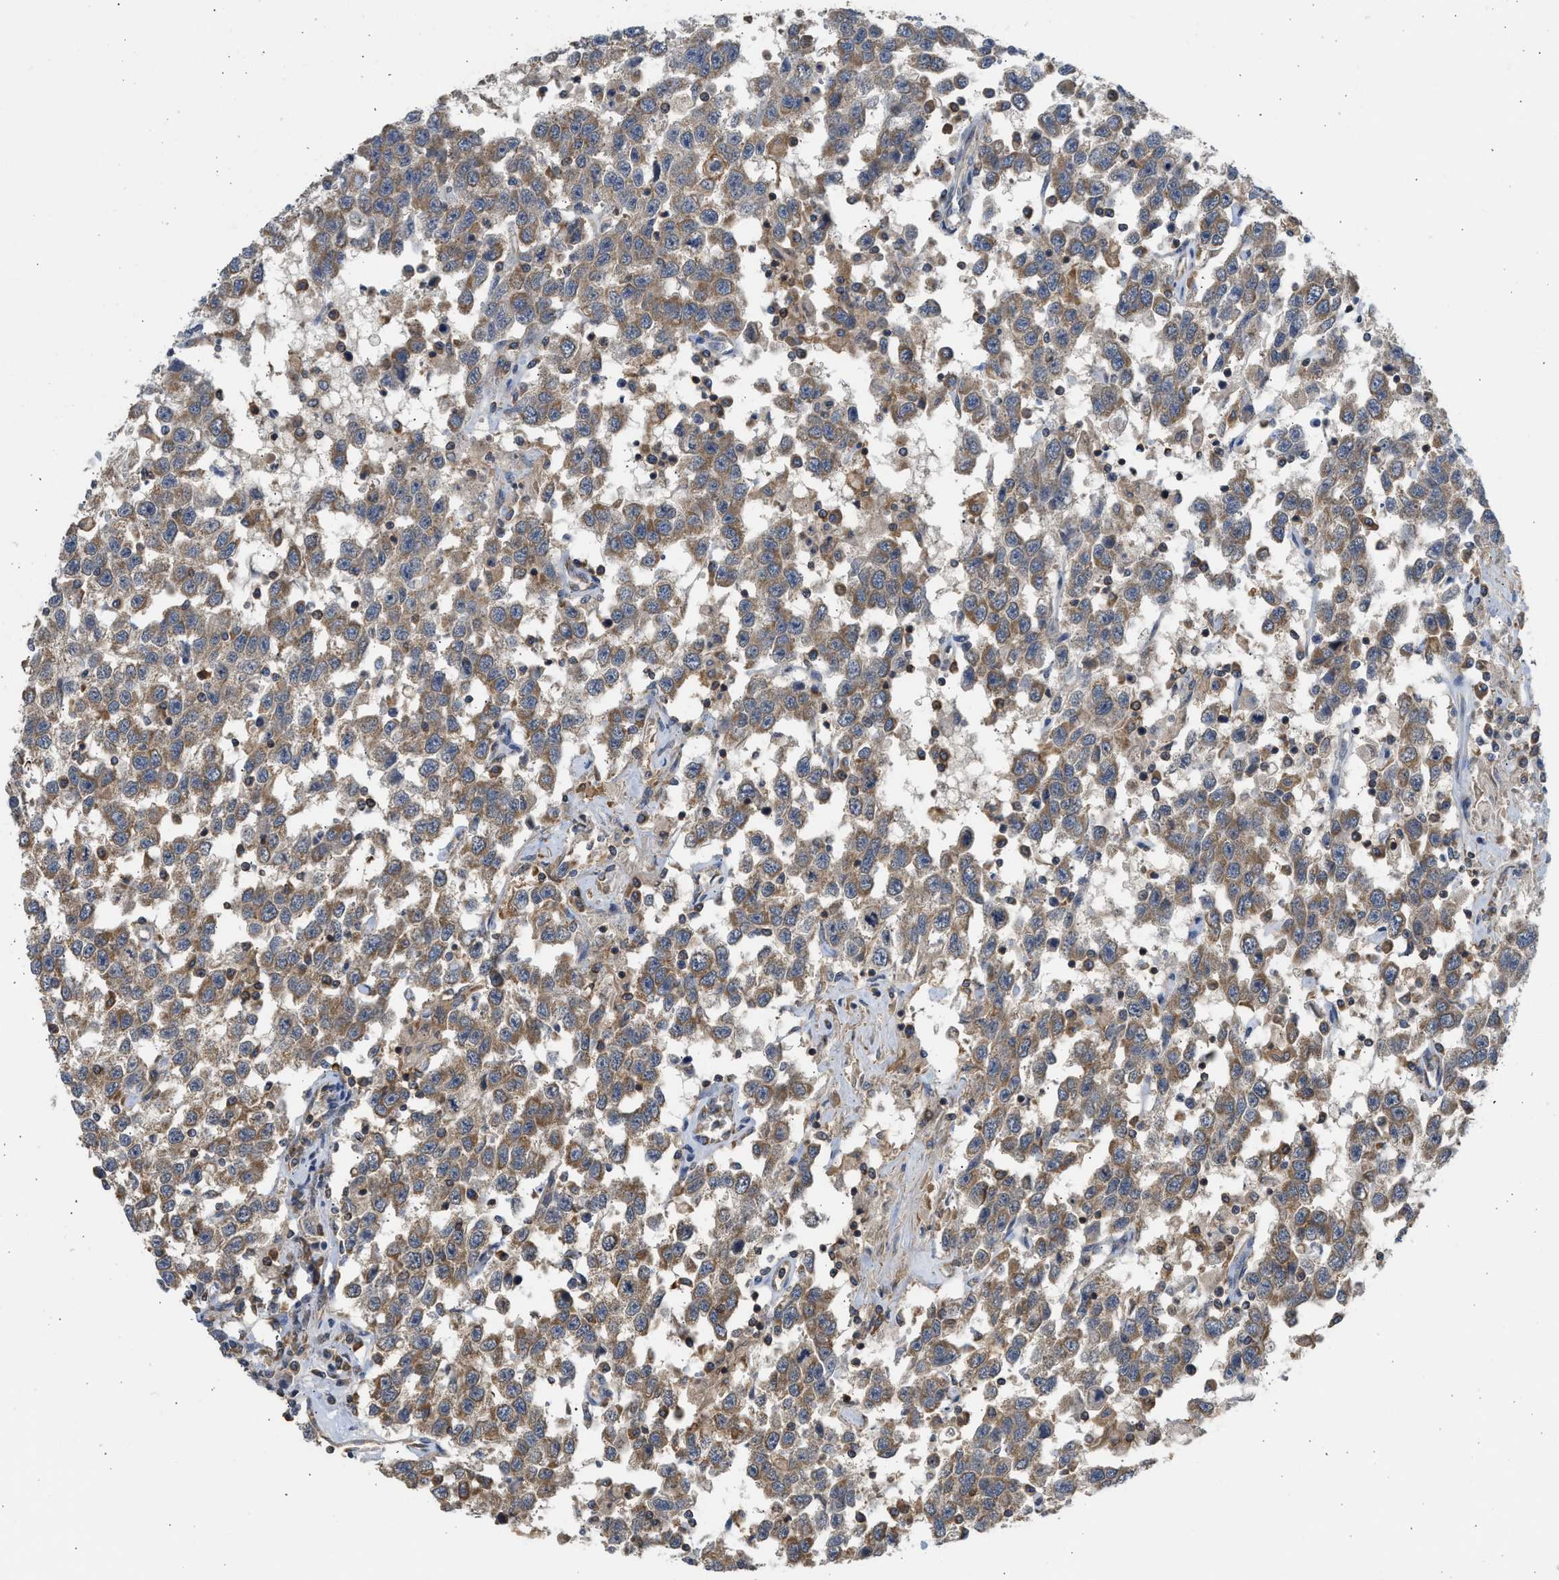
{"staining": {"intensity": "moderate", "quantity": ">75%", "location": "cytoplasmic/membranous"}, "tissue": "testis cancer", "cell_type": "Tumor cells", "image_type": "cancer", "snomed": [{"axis": "morphology", "description": "Seminoma, NOS"}, {"axis": "topography", "description": "Testis"}], "caption": "Testis cancer (seminoma) stained for a protein demonstrates moderate cytoplasmic/membranous positivity in tumor cells. Nuclei are stained in blue.", "gene": "CYP1A1", "patient": {"sex": "male", "age": 41}}